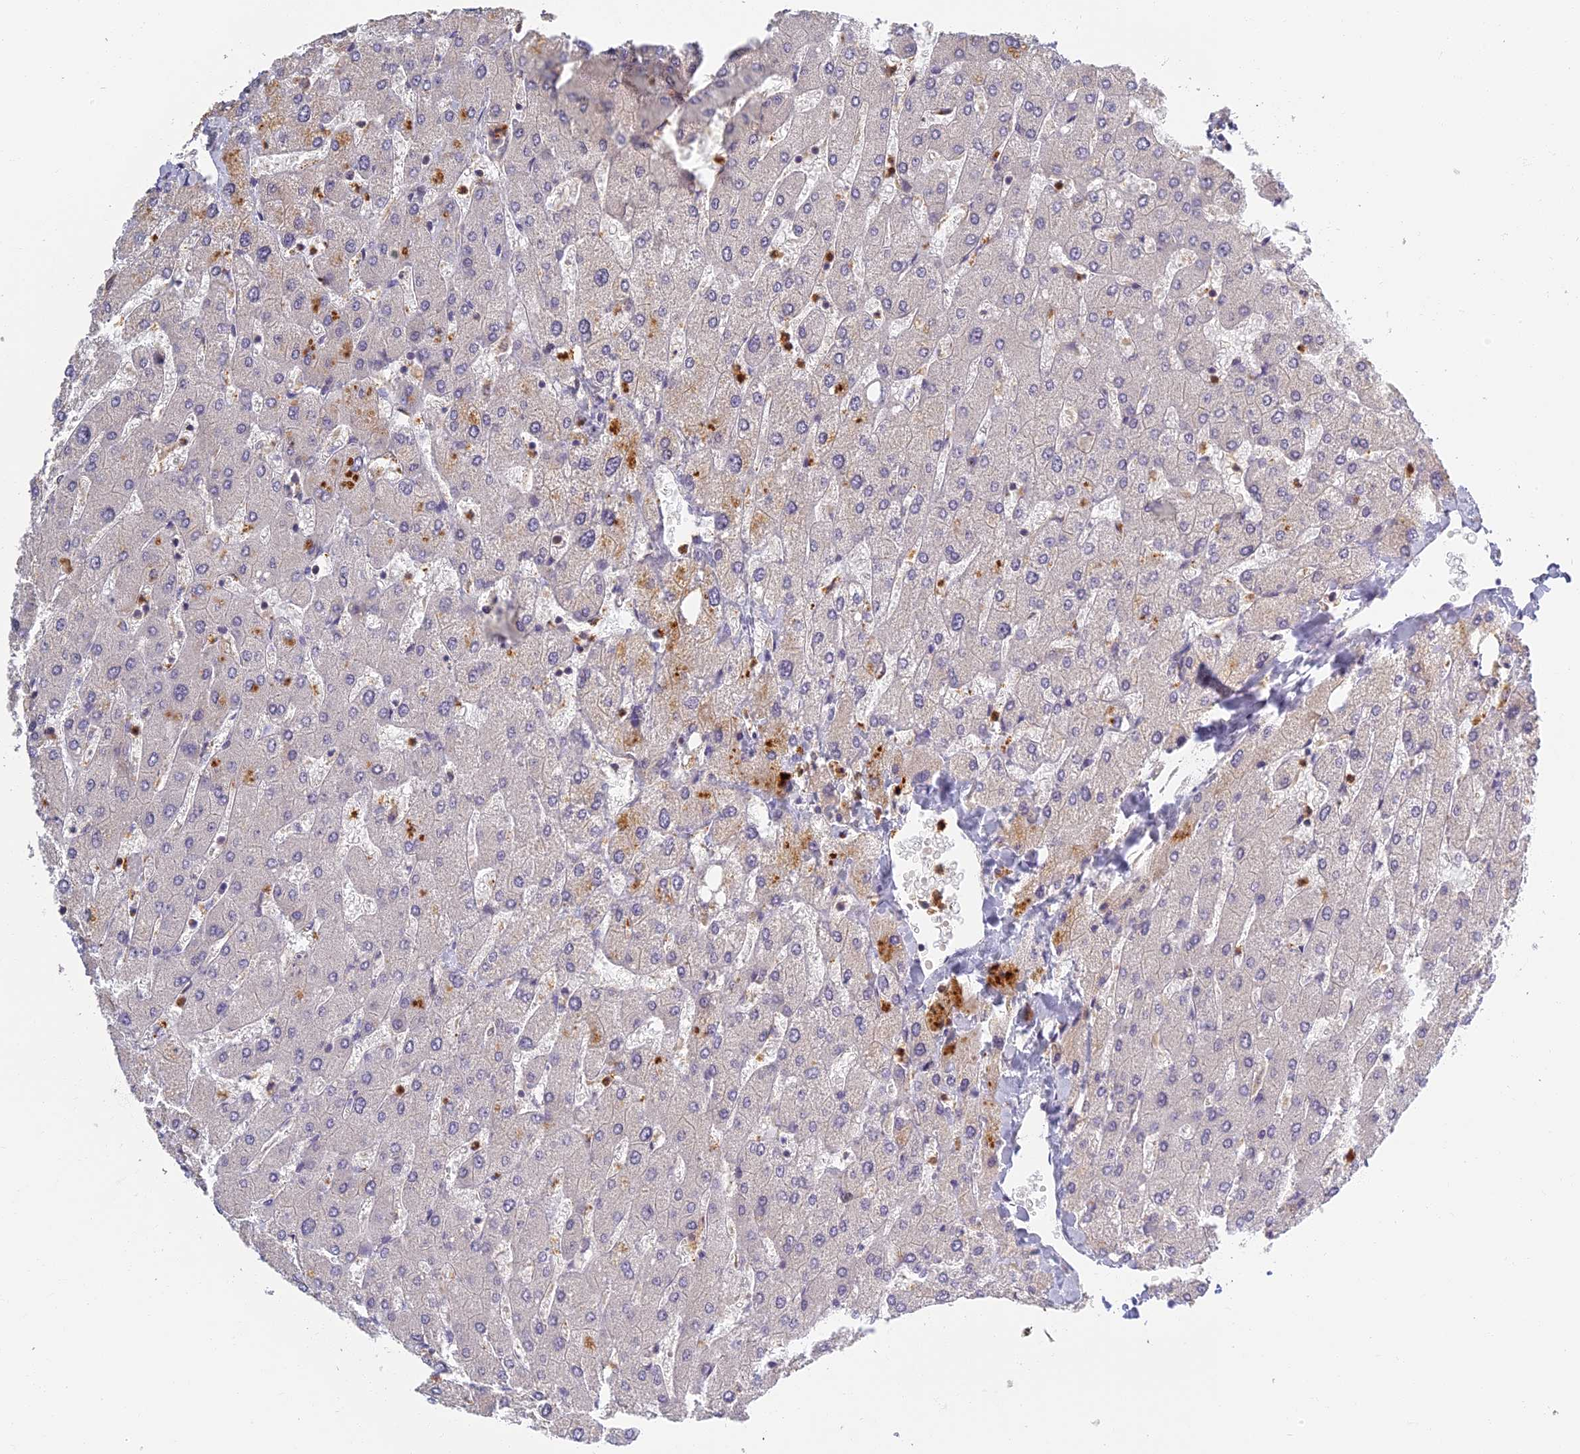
{"staining": {"intensity": "negative", "quantity": "none", "location": "none"}, "tissue": "liver", "cell_type": "Cholangiocytes", "image_type": "normal", "snomed": [{"axis": "morphology", "description": "Normal tissue, NOS"}, {"axis": "topography", "description": "Liver"}], "caption": "This is an immunohistochemistry histopathology image of unremarkable liver. There is no expression in cholangiocytes.", "gene": "AP4E1", "patient": {"sex": "male", "age": 55}}